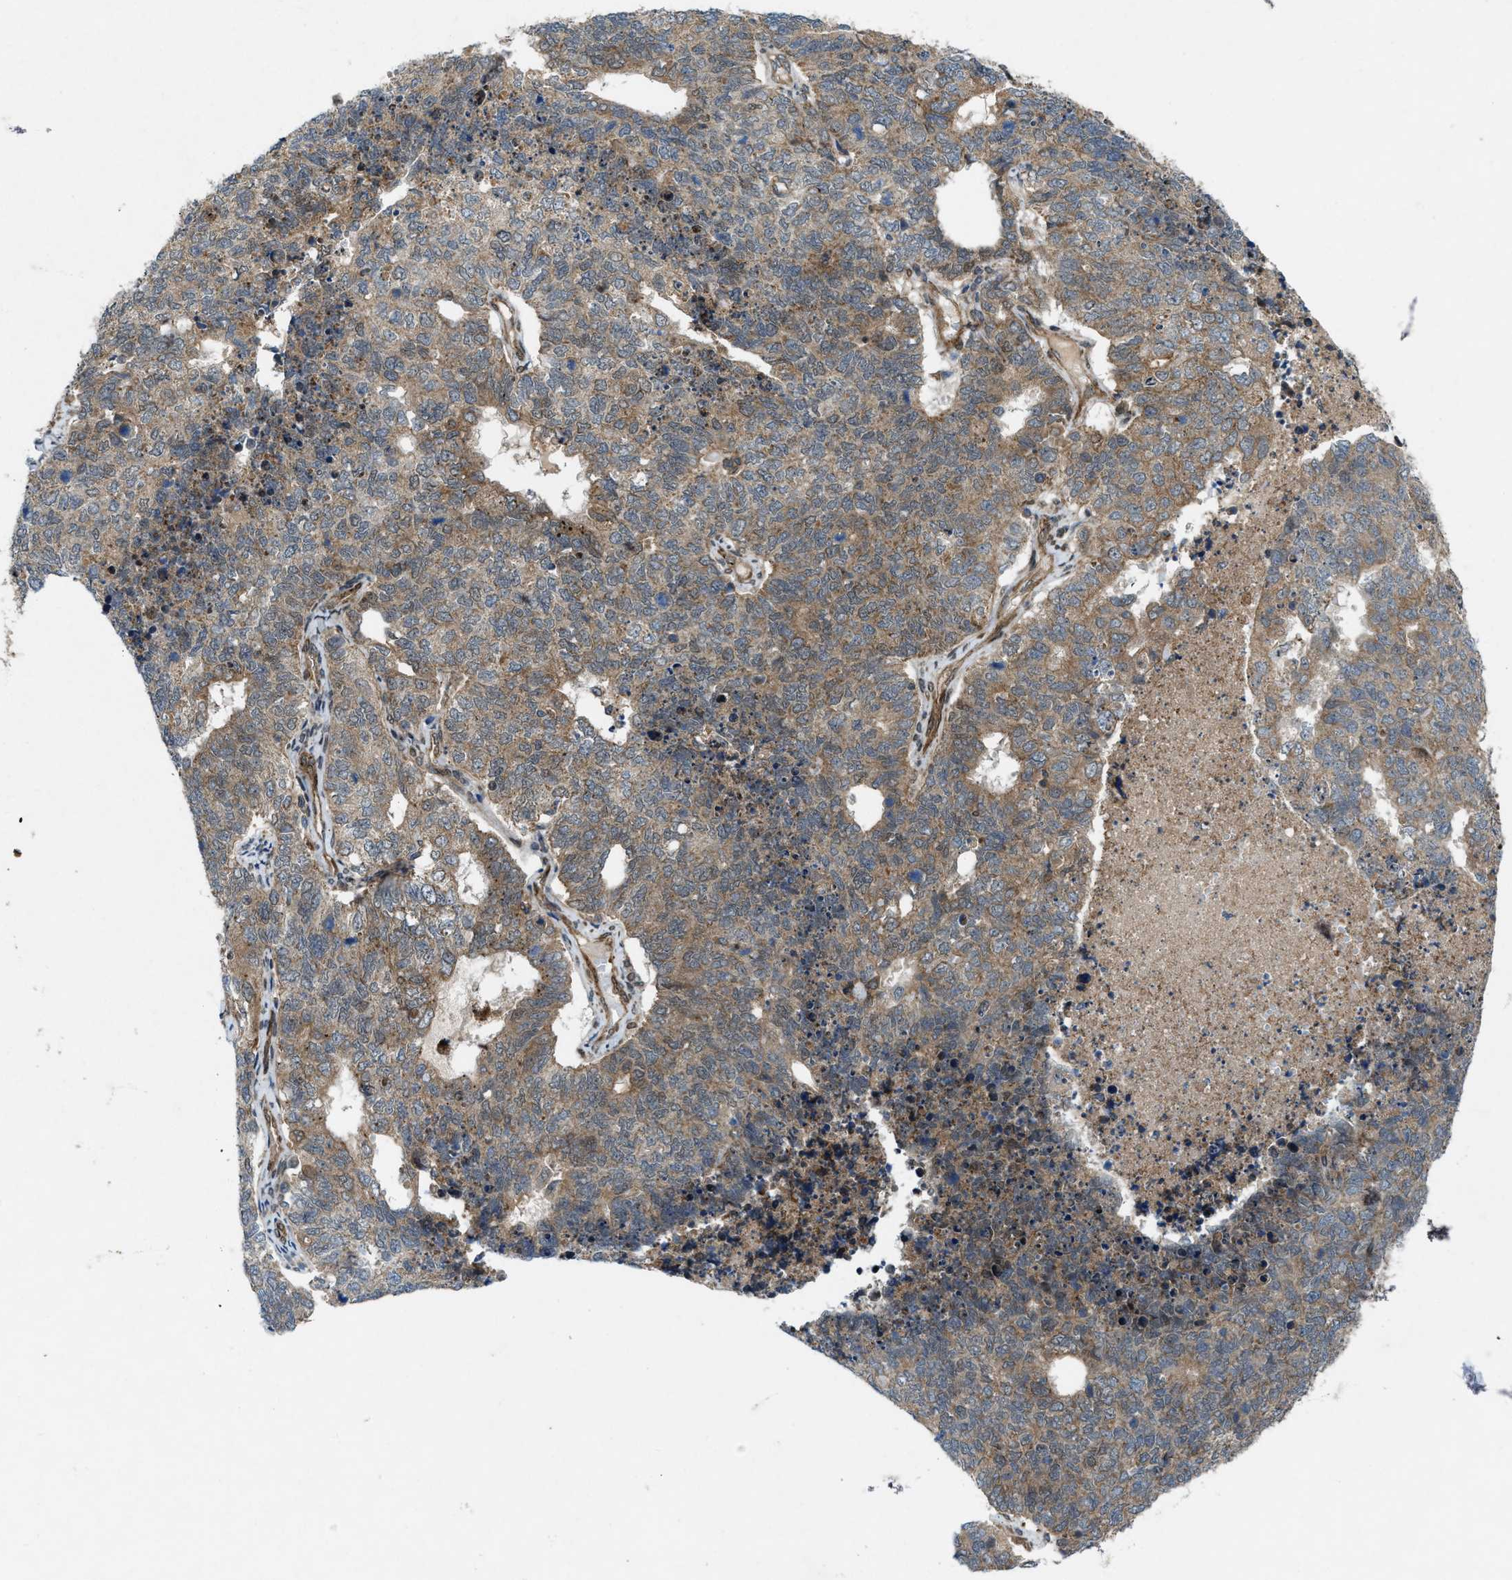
{"staining": {"intensity": "weak", "quantity": ">75%", "location": "cytoplasmic/membranous"}, "tissue": "cervical cancer", "cell_type": "Tumor cells", "image_type": "cancer", "snomed": [{"axis": "morphology", "description": "Squamous cell carcinoma, NOS"}, {"axis": "topography", "description": "Cervix"}], "caption": "Protein analysis of cervical squamous cell carcinoma tissue displays weak cytoplasmic/membranous staining in about >75% of tumor cells. (DAB (3,3'-diaminobenzidine) IHC, brown staining for protein, blue staining for nuclei).", "gene": "URGCP", "patient": {"sex": "female", "age": 63}}